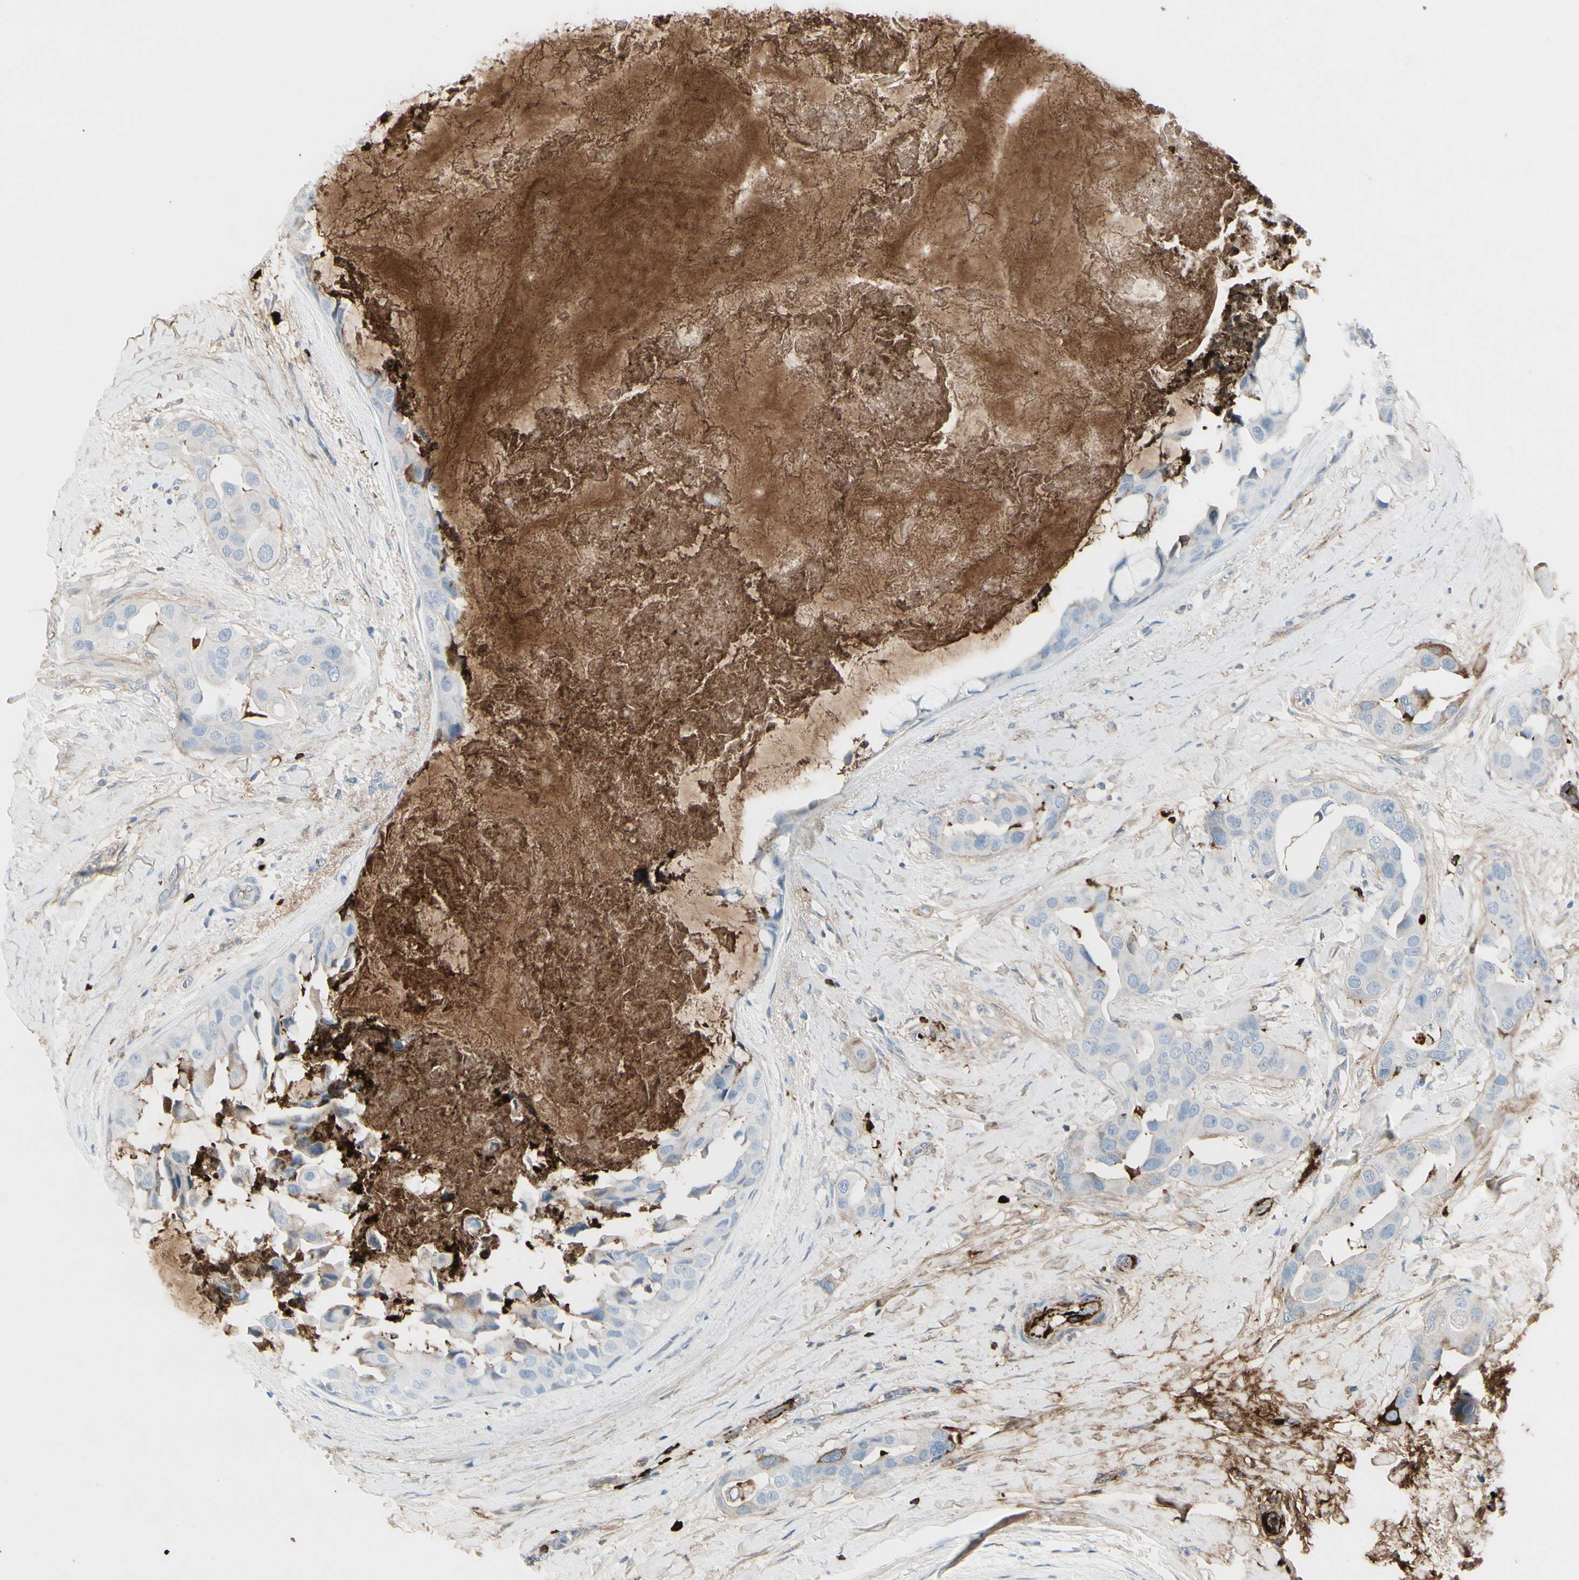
{"staining": {"intensity": "negative", "quantity": "none", "location": "none"}, "tissue": "breast cancer", "cell_type": "Tumor cells", "image_type": "cancer", "snomed": [{"axis": "morphology", "description": "Duct carcinoma"}, {"axis": "topography", "description": "Breast"}], "caption": "This is an immunohistochemistry image of infiltrating ductal carcinoma (breast). There is no positivity in tumor cells.", "gene": "IGHG1", "patient": {"sex": "female", "age": 40}}